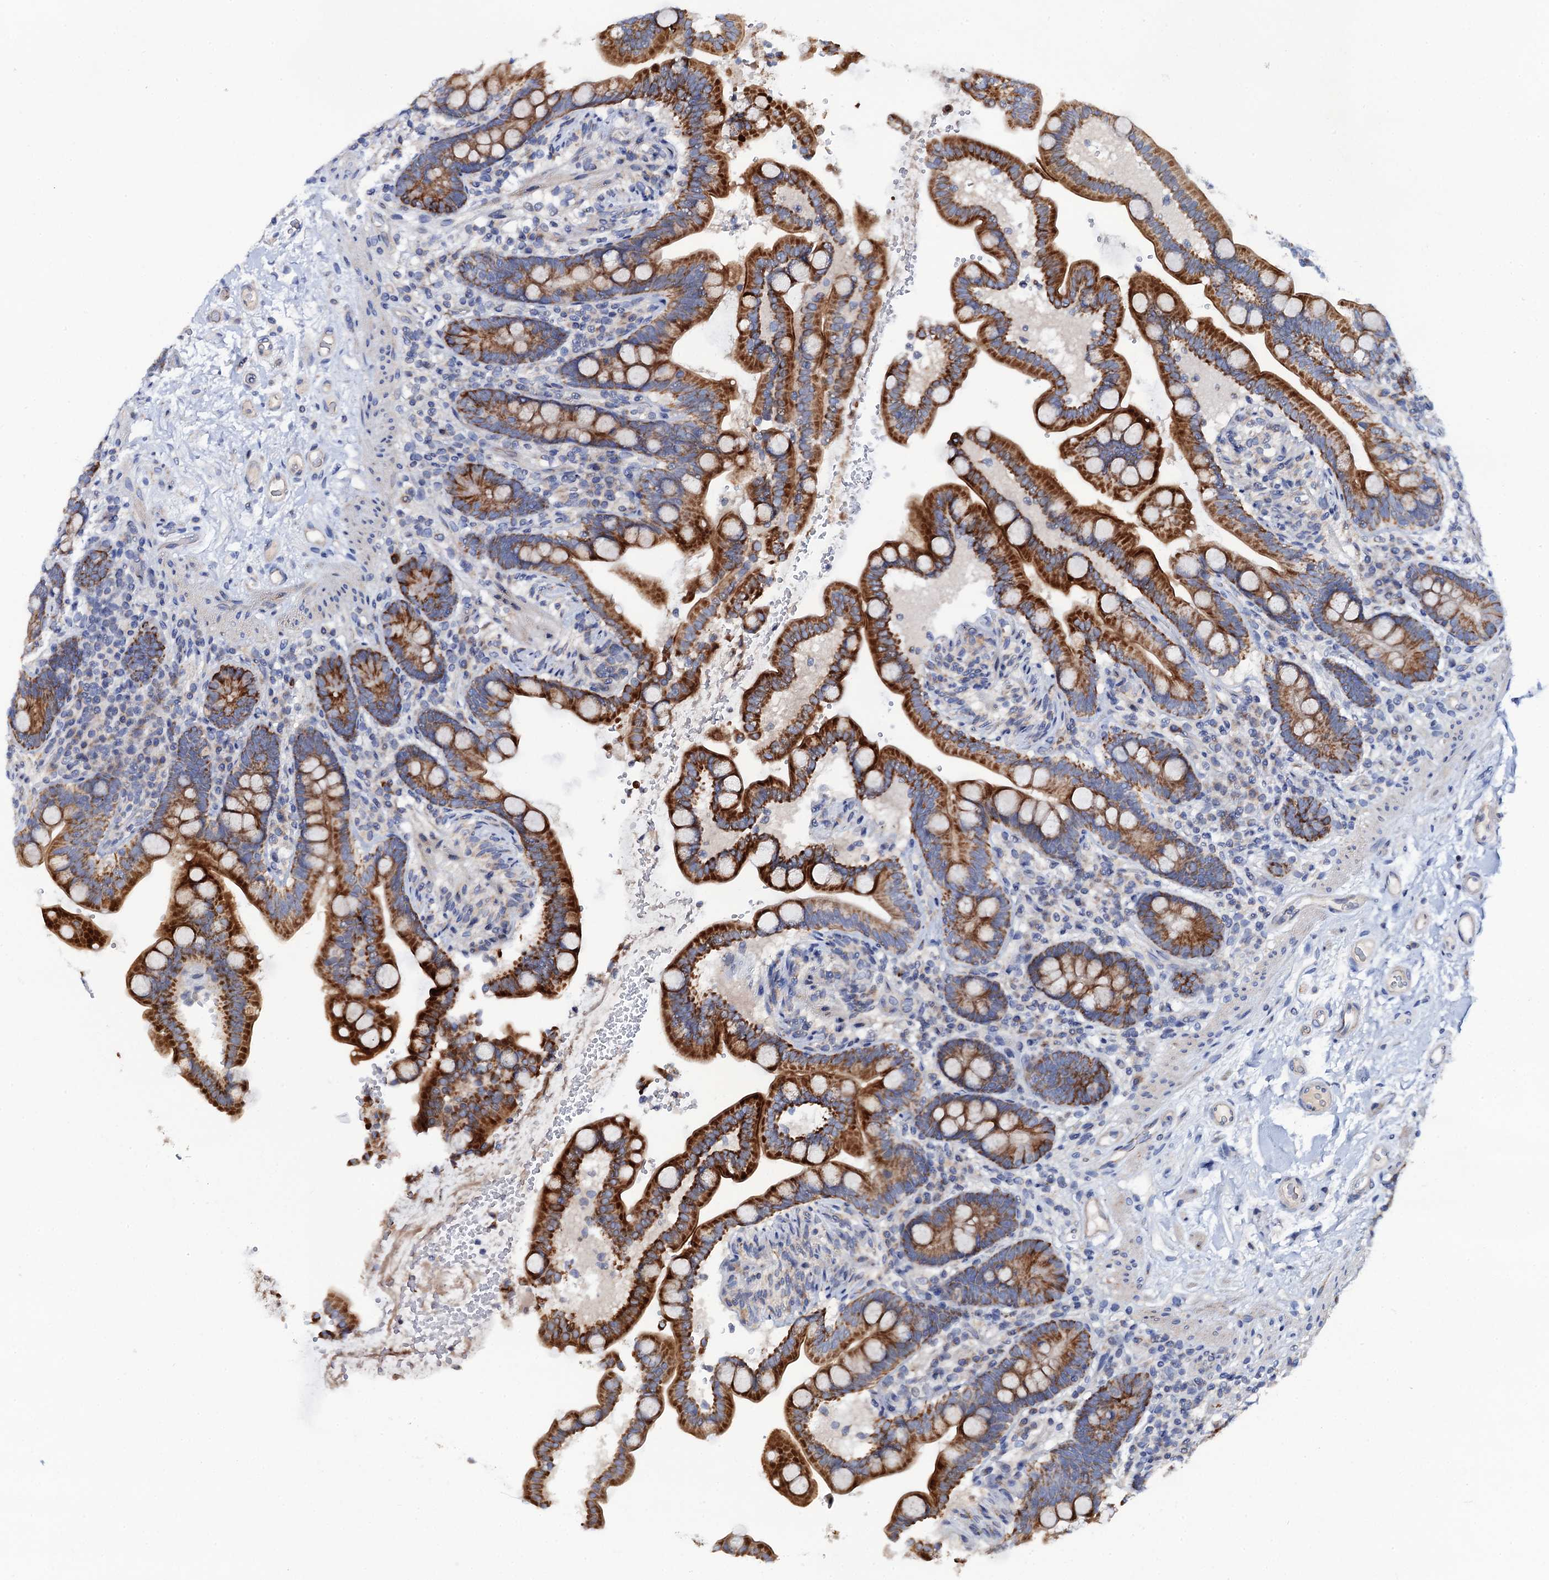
{"staining": {"intensity": "negative", "quantity": "none", "location": "none"}, "tissue": "colon", "cell_type": "Endothelial cells", "image_type": "normal", "snomed": [{"axis": "morphology", "description": "Normal tissue, NOS"}, {"axis": "topography", "description": "Smooth muscle"}, {"axis": "topography", "description": "Colon"}], "caption": "High power microscopy histopathology image of an immunohistochemistry (IHC) micrograph of benign colon, revealing no significant positivity in endothelial cells.", "gene": "MRPL48", "patient": {"sex": "male", "age": 73}}